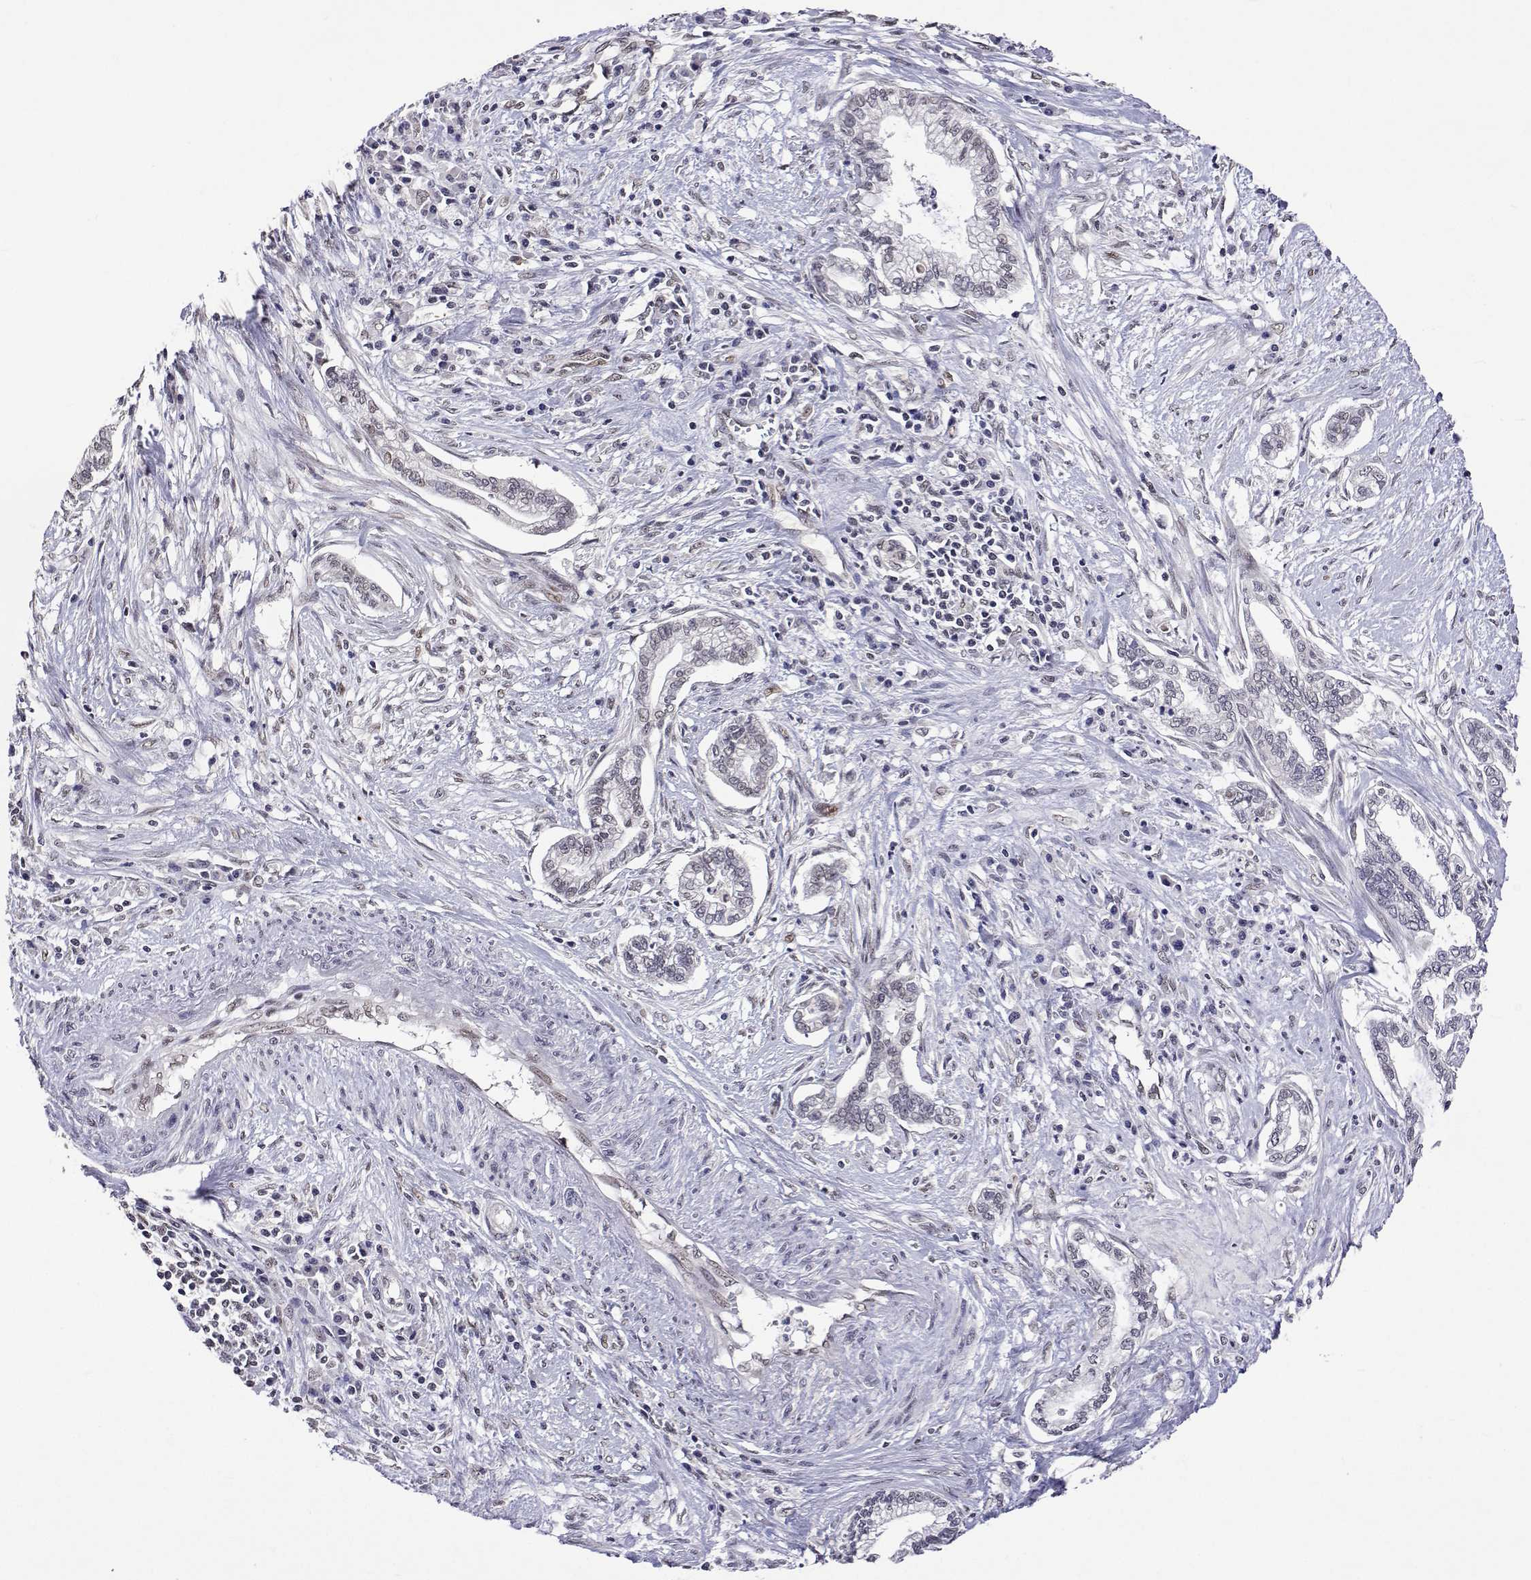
{"staining": {"intensity": "negative", "quantity": "none", "location": "none"}, "tissue": "cervical cancer", "cell_type": "Tumor cells", "image_type": "cancer", "snomed": [{"axis": "morphology", "description": "Adenocarcinoma, NOS"}, {"axis": "topography", "description": "Cervix"}], "caption": "Immunohistochemistry of cervical cancer (adenocarcinoma) reveals no expression in tumor cells.", "gene": "HNRNPA0", "patient": {"sex": "female", "age": 62}}